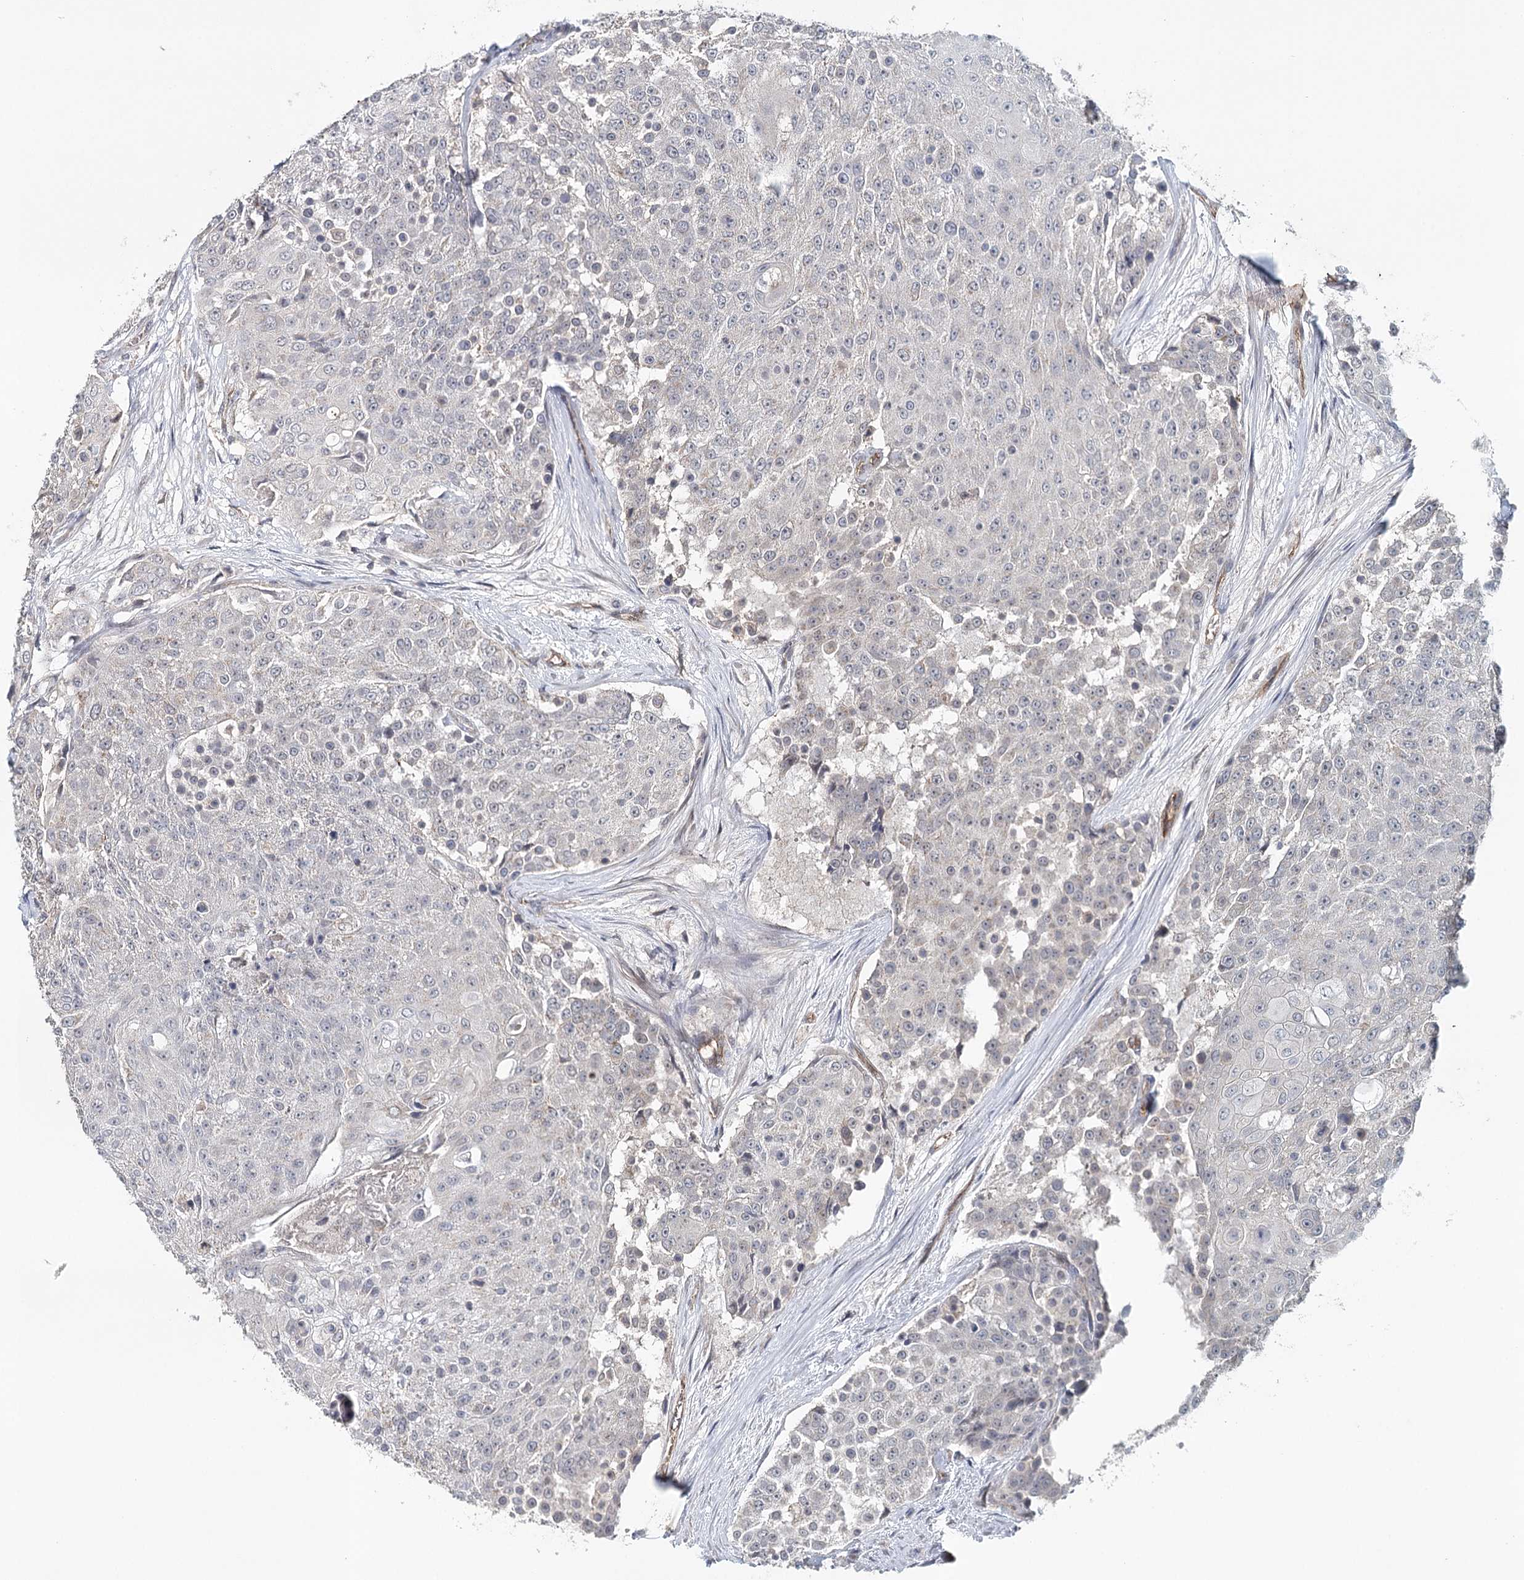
{"staining": {"intensity": "negative", "quantity": "none", "location": "none"}, "tissue": "urothelial cancer", "cell_type": "Tumor cells", "image_type": "cancer", "snomed": [{"axis": "morphology", "description": "Urothelial carcinoma, High grade"}, {"axis": "topography", "description": "Urinary bladder"}], "caption": "DAB (3,3'-diaminobenzidine) immunohistochemical staining of urothelial cancer shows no significant expression in tumor cells.", "gene": "SYNPO", "patient": {"sex": "female", "age": 63}}